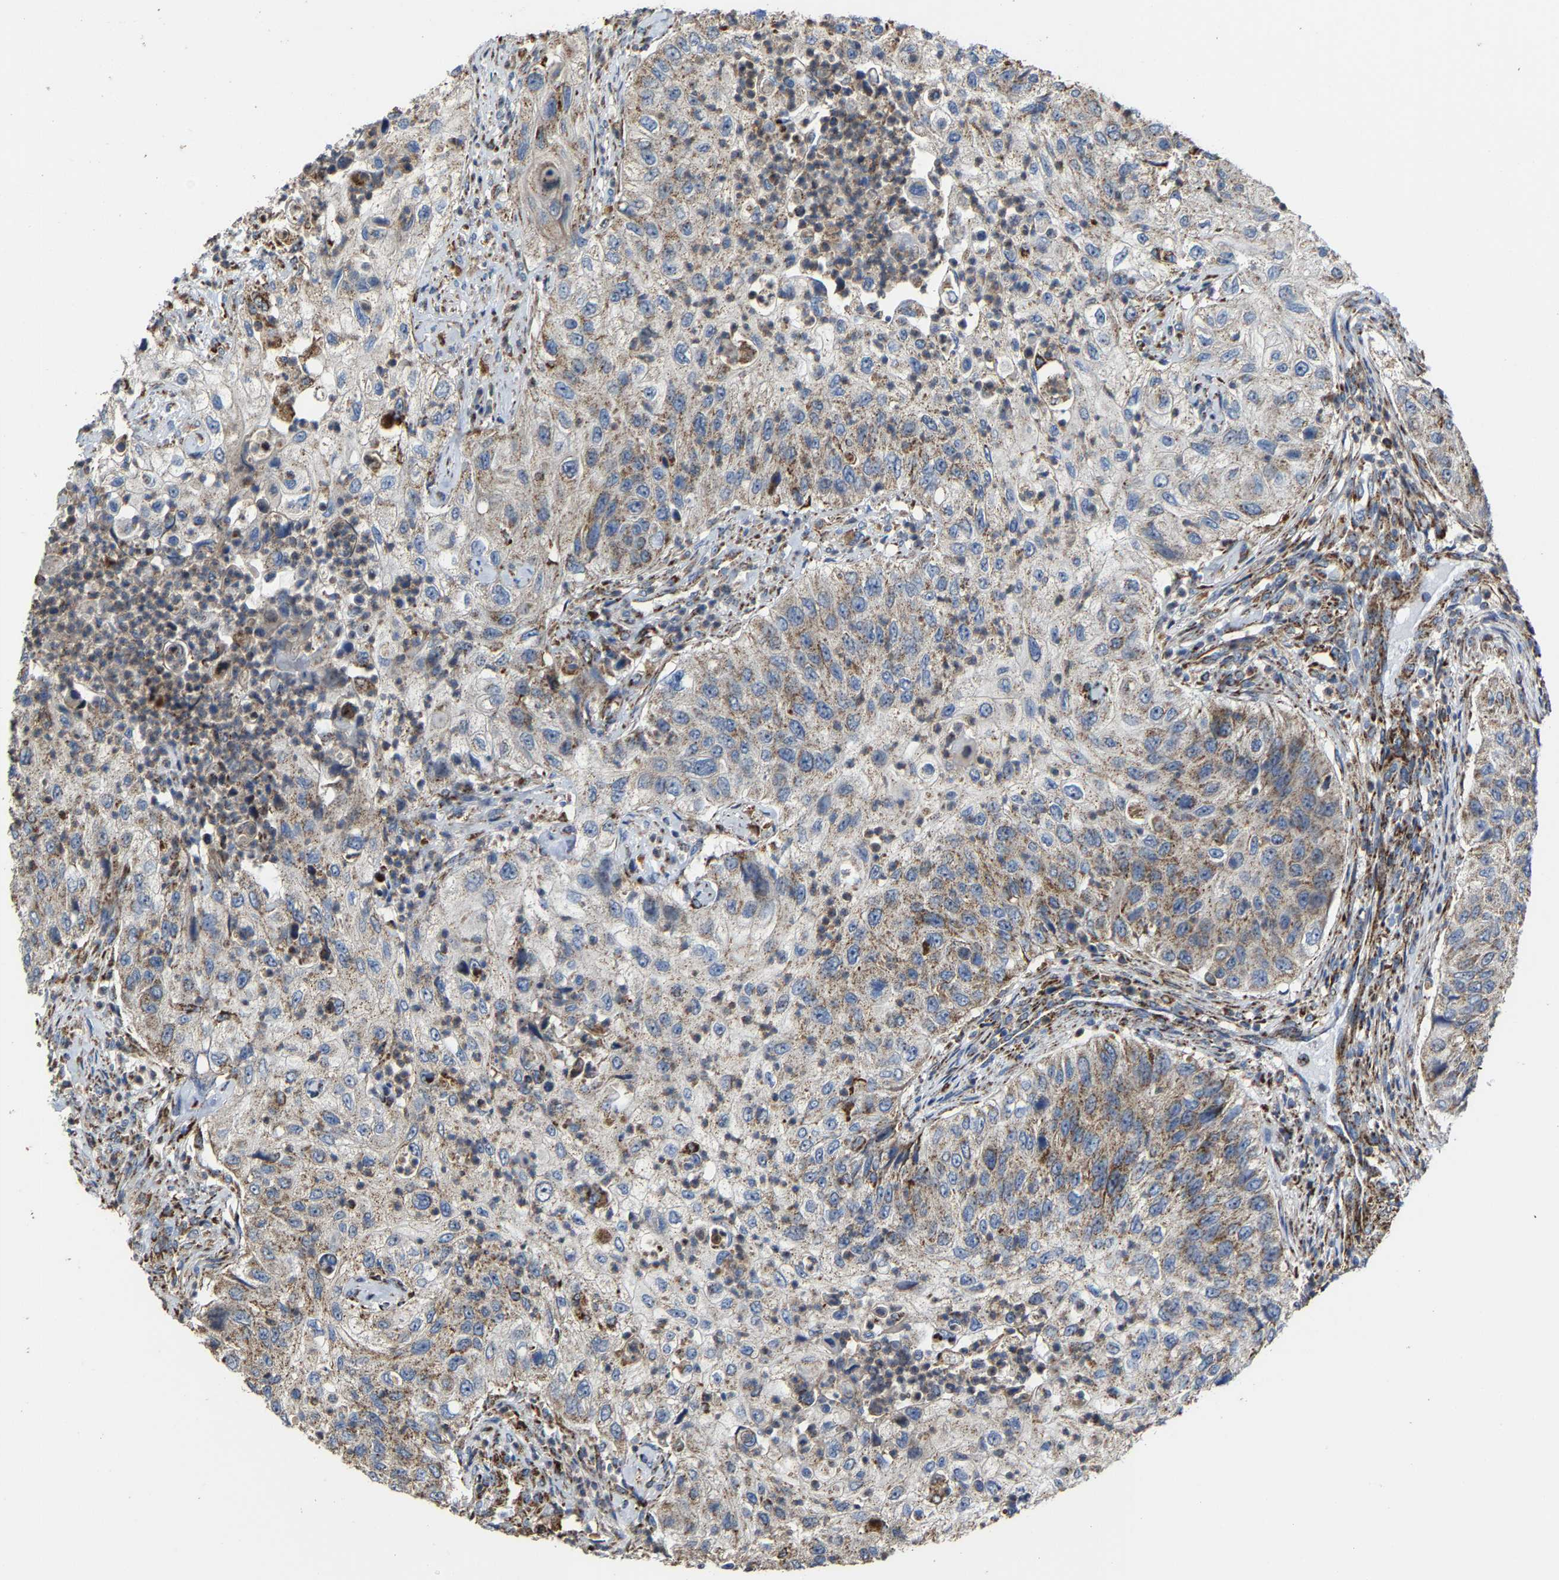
{"staining": {"intensity": "weak", "quantity": ">75%", "location": "cytoplasmic/membranous"}, "tissue": "urothelial cancer", "cell_type": "Tumor cells", "image_type": "cancer", "snomed": [{"axis": "morphology", "description": "Urothelial carcinoma, High grade"}, {"axis": "topography", "description": "Urinary bladder"}], "caption": "A brown stain labels weak cytoplasmic/membranous positivity of a protein in human high-grade urothelial carcinoma tumor cells.", "gene": "NDUFV3", "patient": {"sex": "female", "age": 60}}